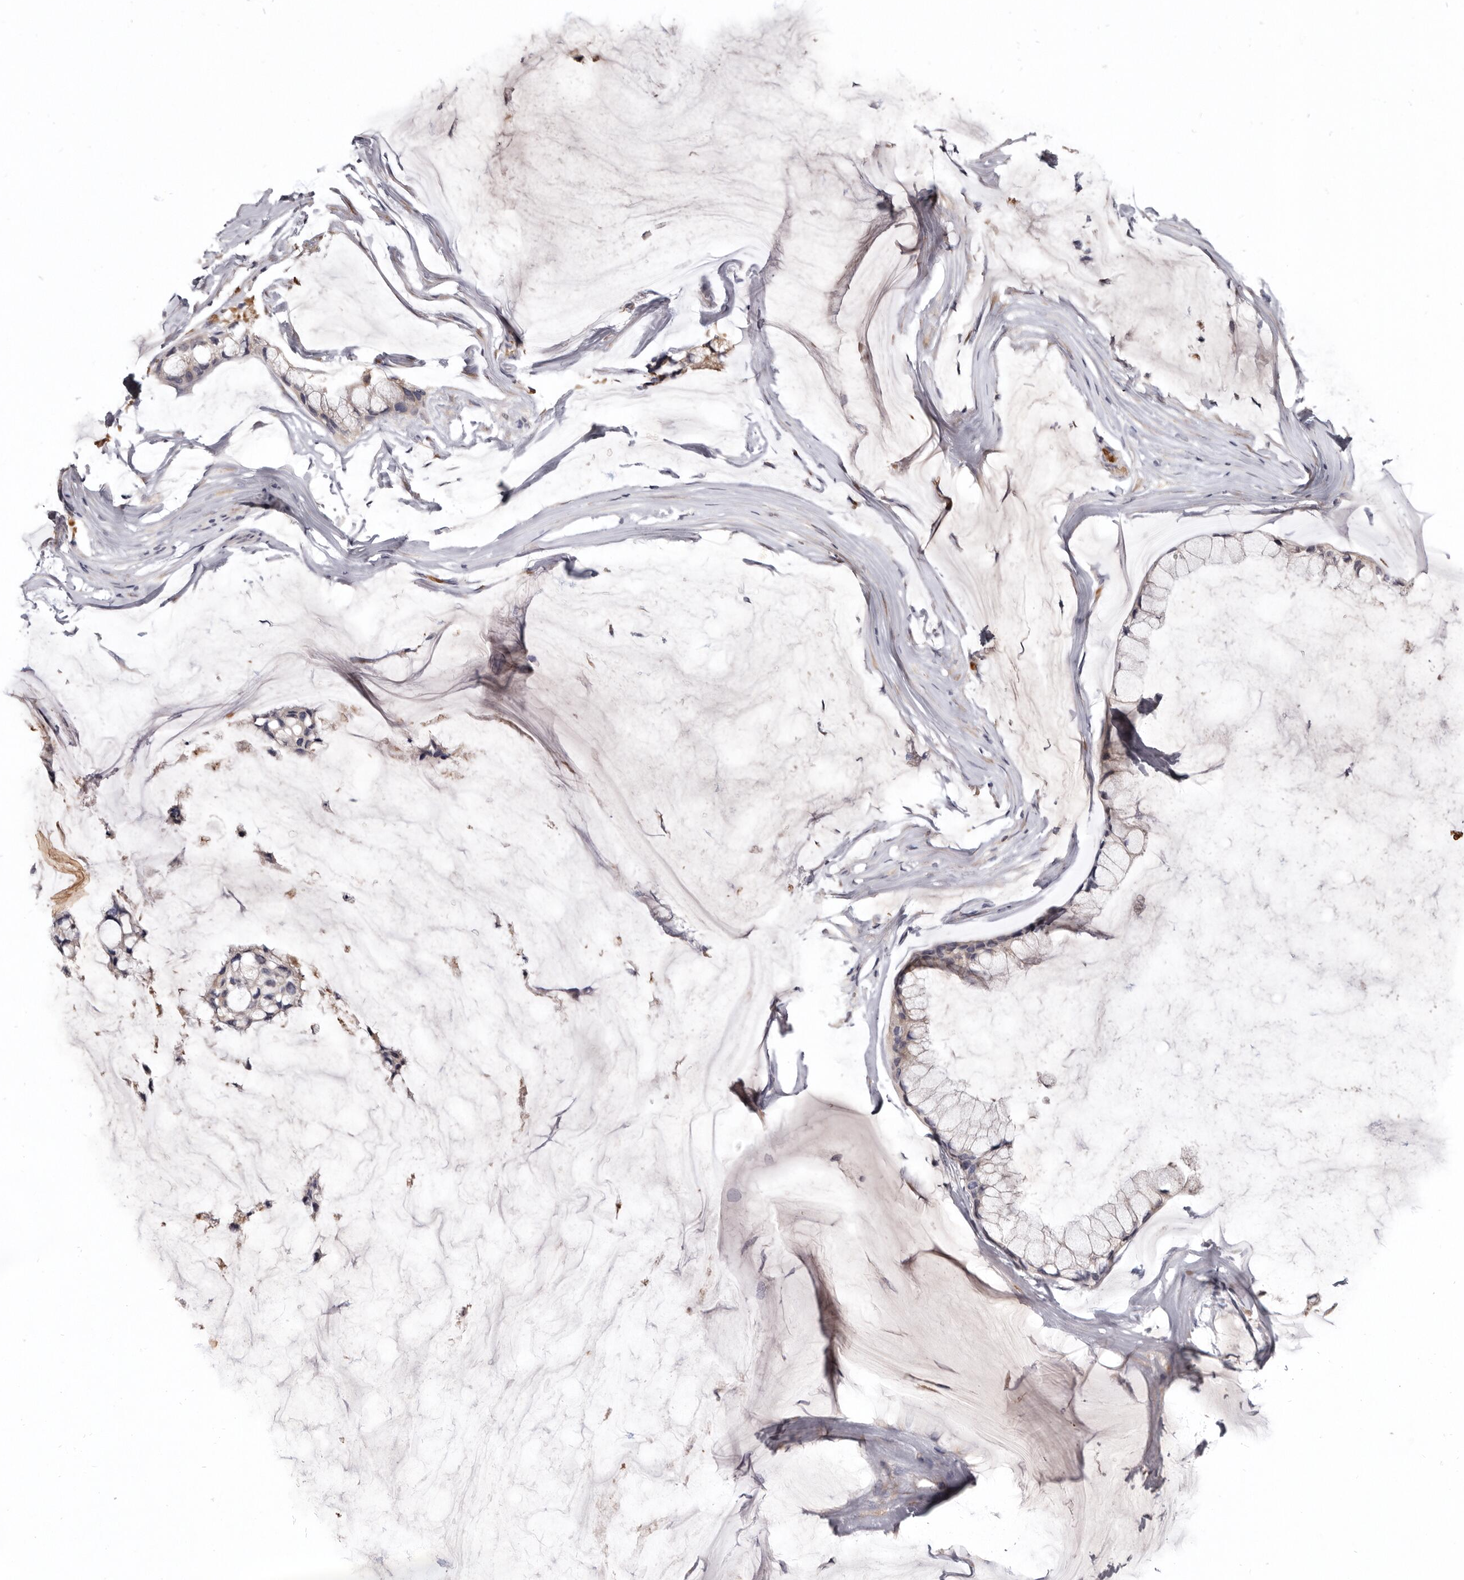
{"staining": {"intensity": "weak", "quantity": "<25%", "location": "cytoplasmic/membranous"}, "tissue": "ovarian cancer", "cell_type": "Tumor cells", "image_type": "cancer", "snomed": [{"axis": "morphology", "description": "Cystadenocarcinoma, mucinous, NOS"}, {"axis": "topography", "description": "Ovary"}], "caption": "The micrograph displays no staining of tumor cells in ovarian mucinous cystadenocarcinoma.", "gene": "NENF", "patient": {"sex": "female", "age": 39}}